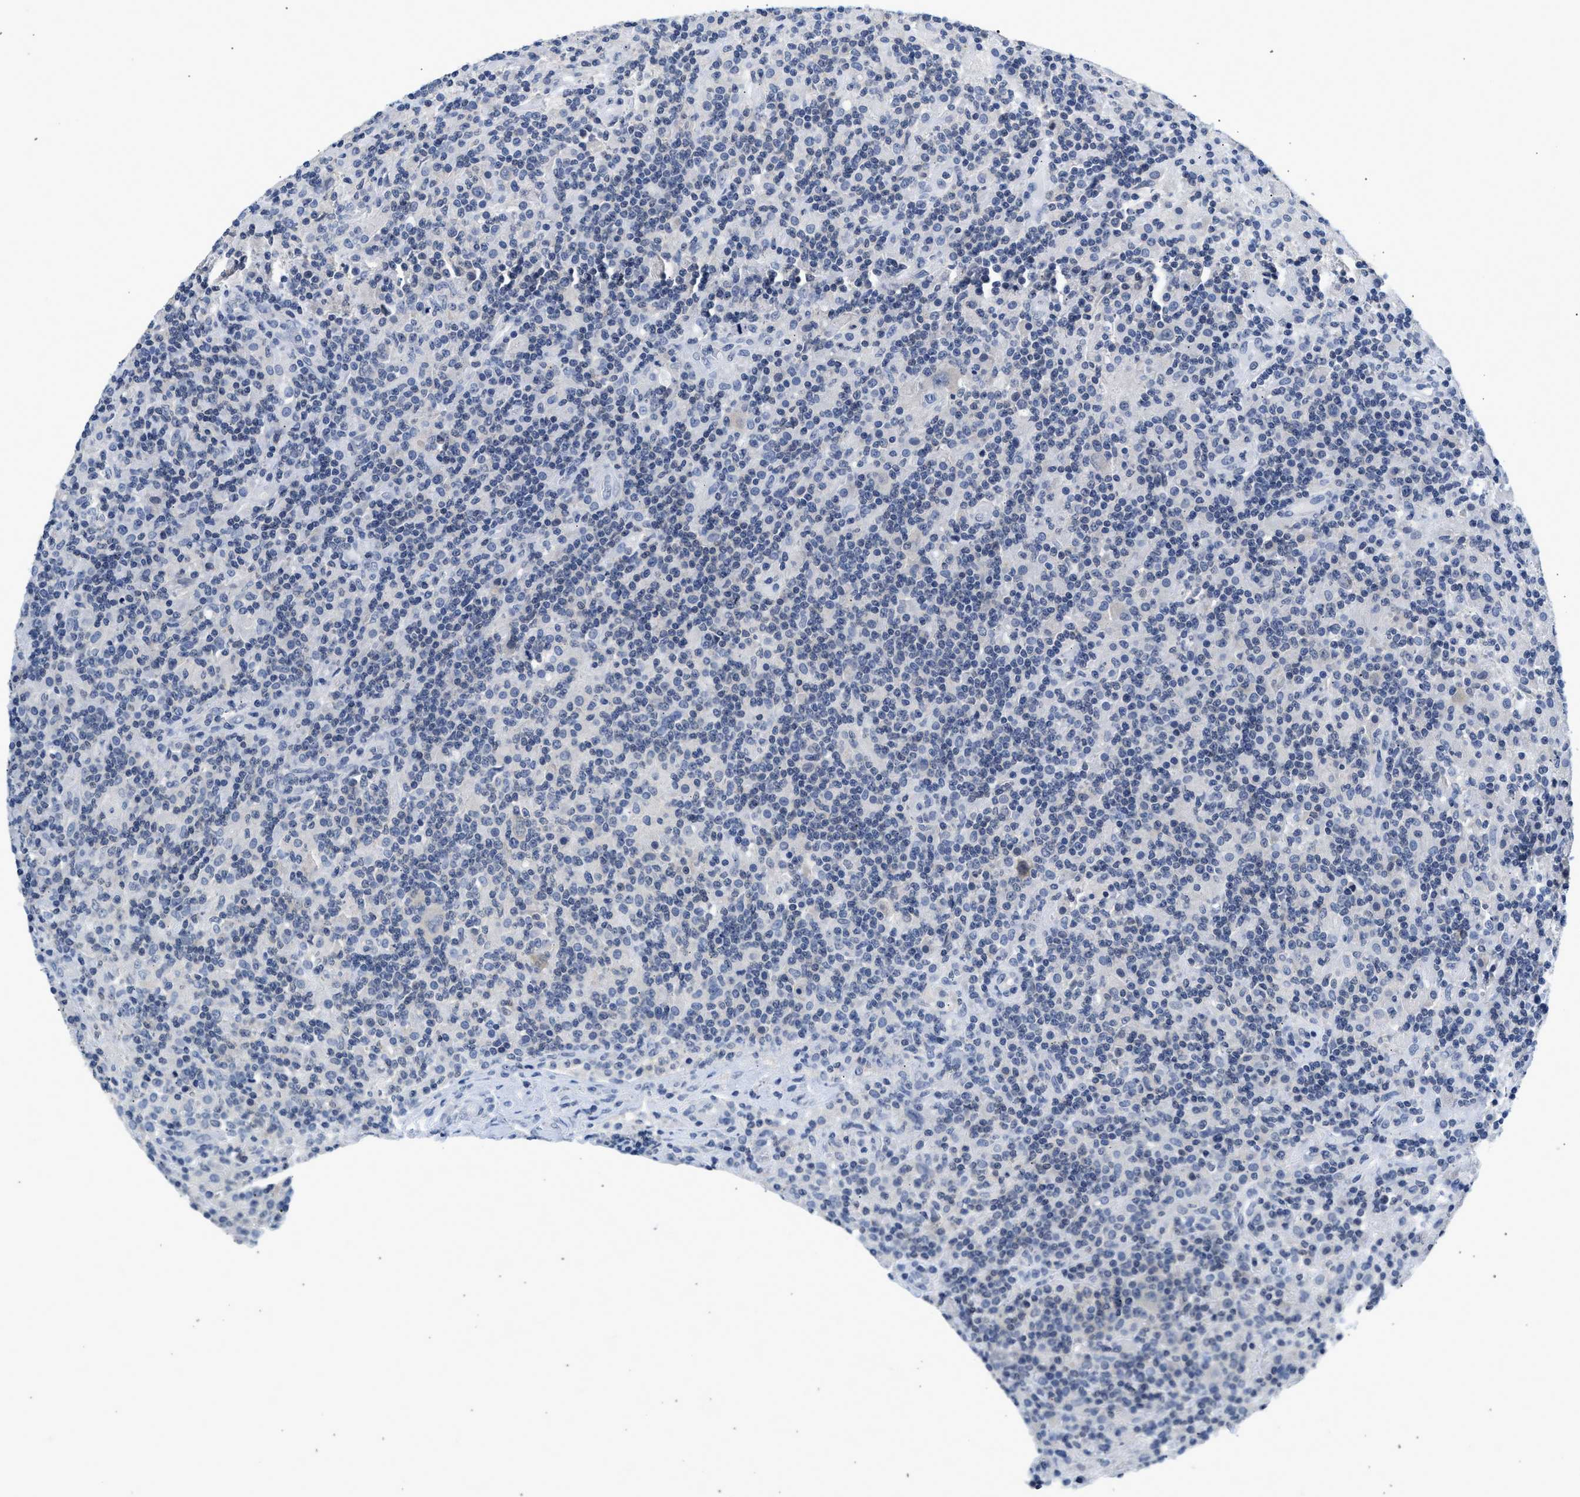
{"staining": {"intensity": "weak", "quantity": "<25%", "location": "cytoplasmic/membranous"}, "tissue": "lymphoma", "cell_type": "Tumor cells", "image_type": "cancer", "snomed": [{"axis": "morphology", "description": "Hodgkin's disease, NOS"}, {"axis": "topography", "description": "Lymph node"}], "caption": "Immunohistochemistry of human Hodgkin's disease reveals no staining in tumor cells. (DAB (3,3'-diaminobenzidine) immunohistochemistry (IHC), high magnification).", "gene": "PPM1L", "patient": {"sex": "male", "age": 70}}